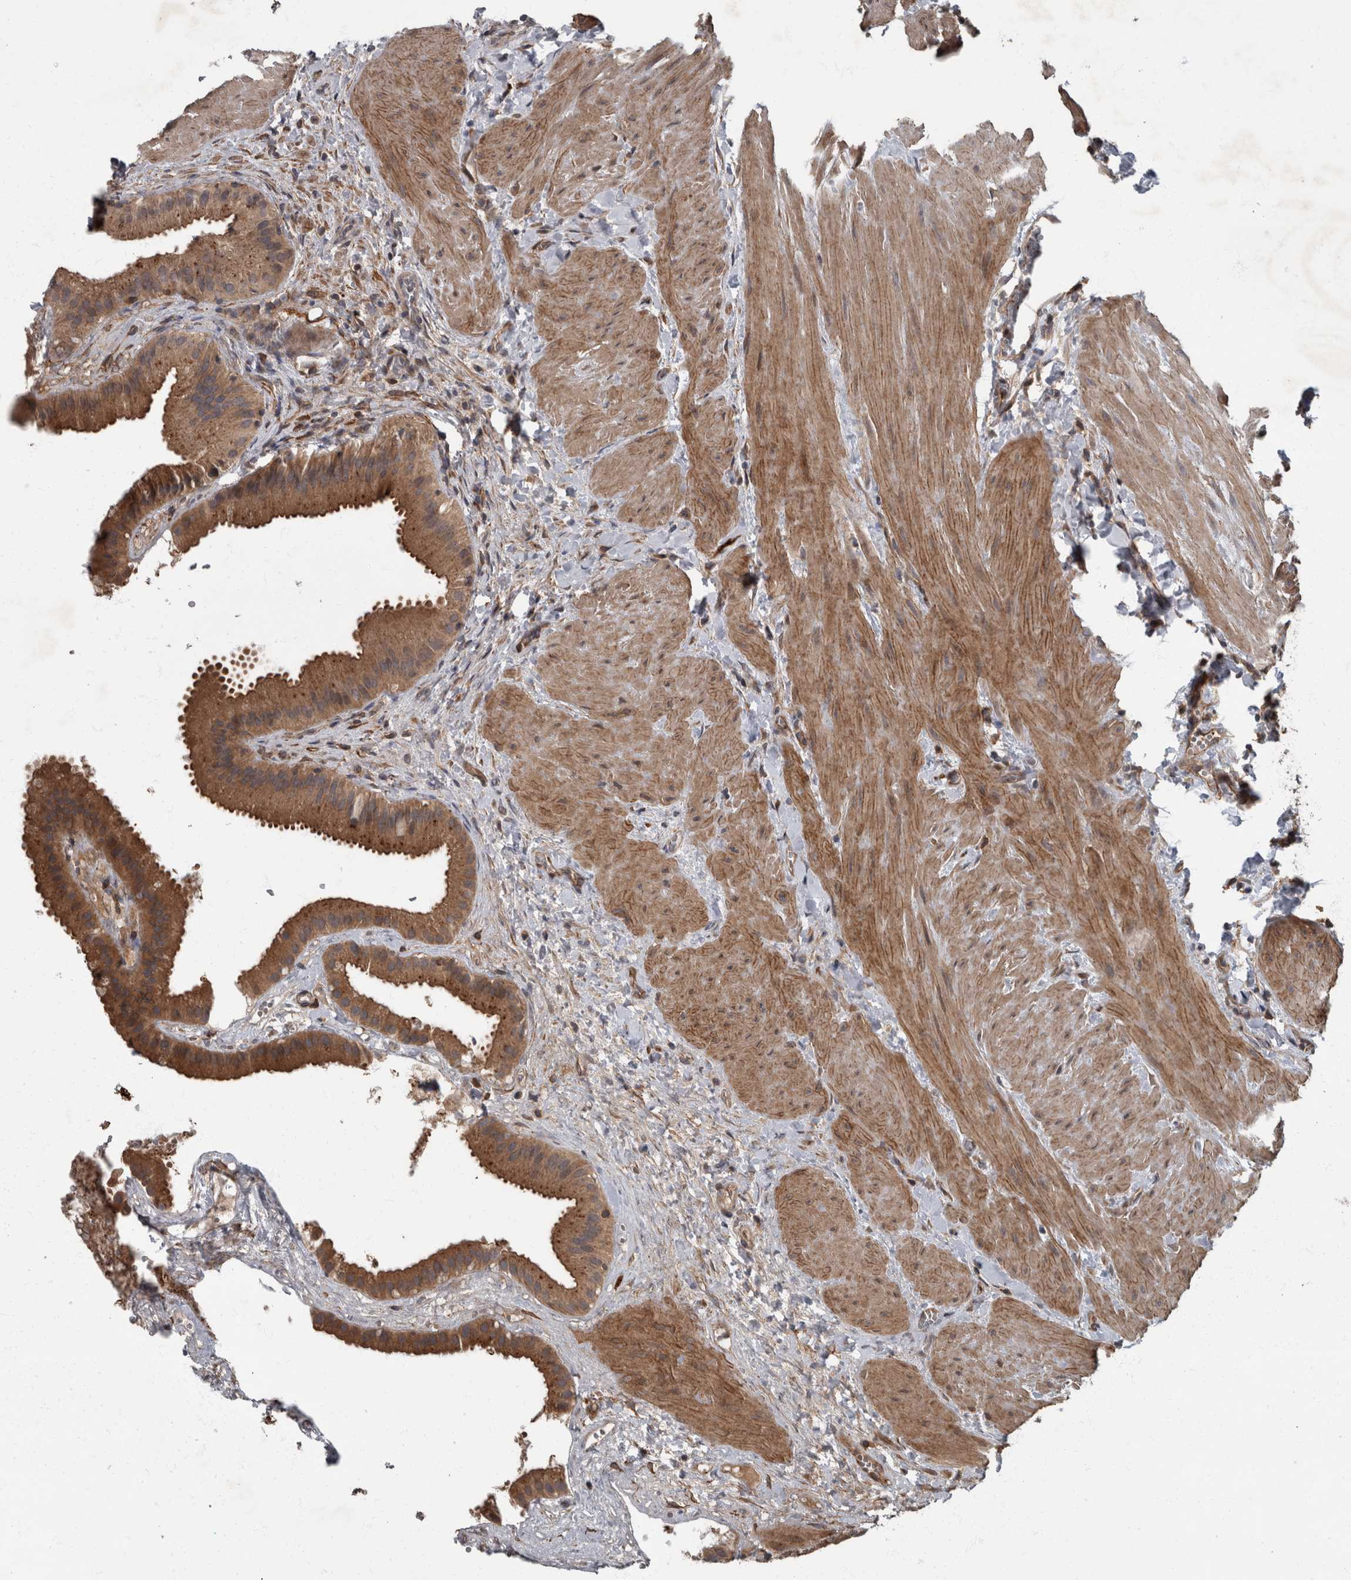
{"staining": {"intensity": "strong", "quantity": ">75%", "location": "cytoplasmic/membranous"}, "tissue": "gallbladder", "cell_type": "Glandular cells", "image_type": "normal", "snomed": [{"axis": "morphology", "description": "Normal tissue, NOS"}, {"axis": "topography", "description": "Gallbladder"}], "caption": "Strong cytoplasmic/membranous positivity for a protein is seen in approximately >75% of glandular cells of normal gallbladder using IHC.", "gene": "VEGFD", "patient": {"sex": "male", "age": 55}}